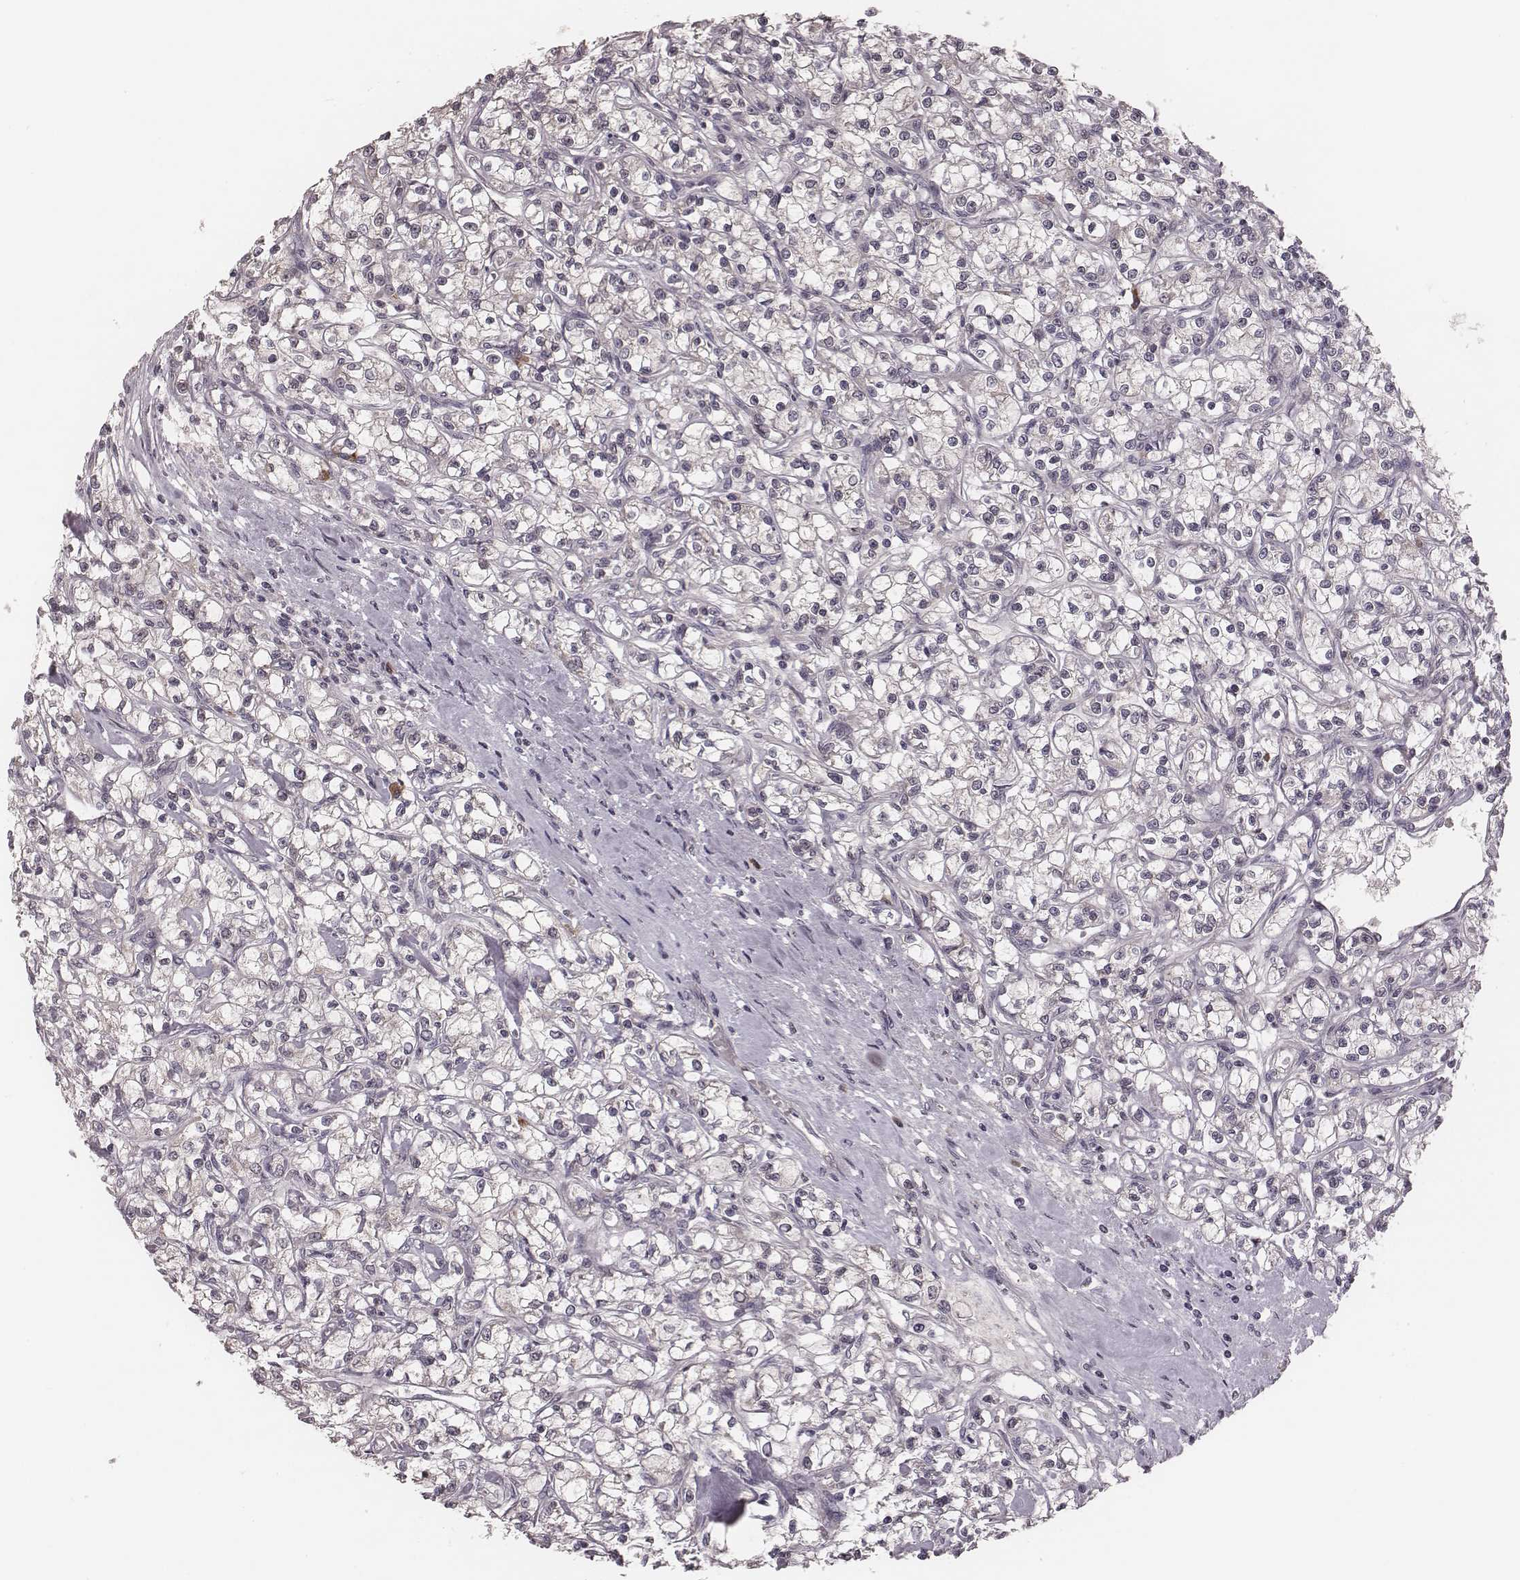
{"staining": {"intensity": "negative", "quantity": "none", "location": "none"}, "tissue": "renal cancer", "cell_type": "Tumor cells", "image_type": "cancer", "snomed": [{"axis": "morphology", "description": "Adenocarcinoma, NOS"}, {"axis": "topography", "description": "Kidney"}], "caption": "High power microscopy image of an IHC histopathology image of renal adenocarcinoma, revealing no significant expression in tumor cells.", "gene": "P2RX5", "patient": {"sex": "female", "age": 59}}